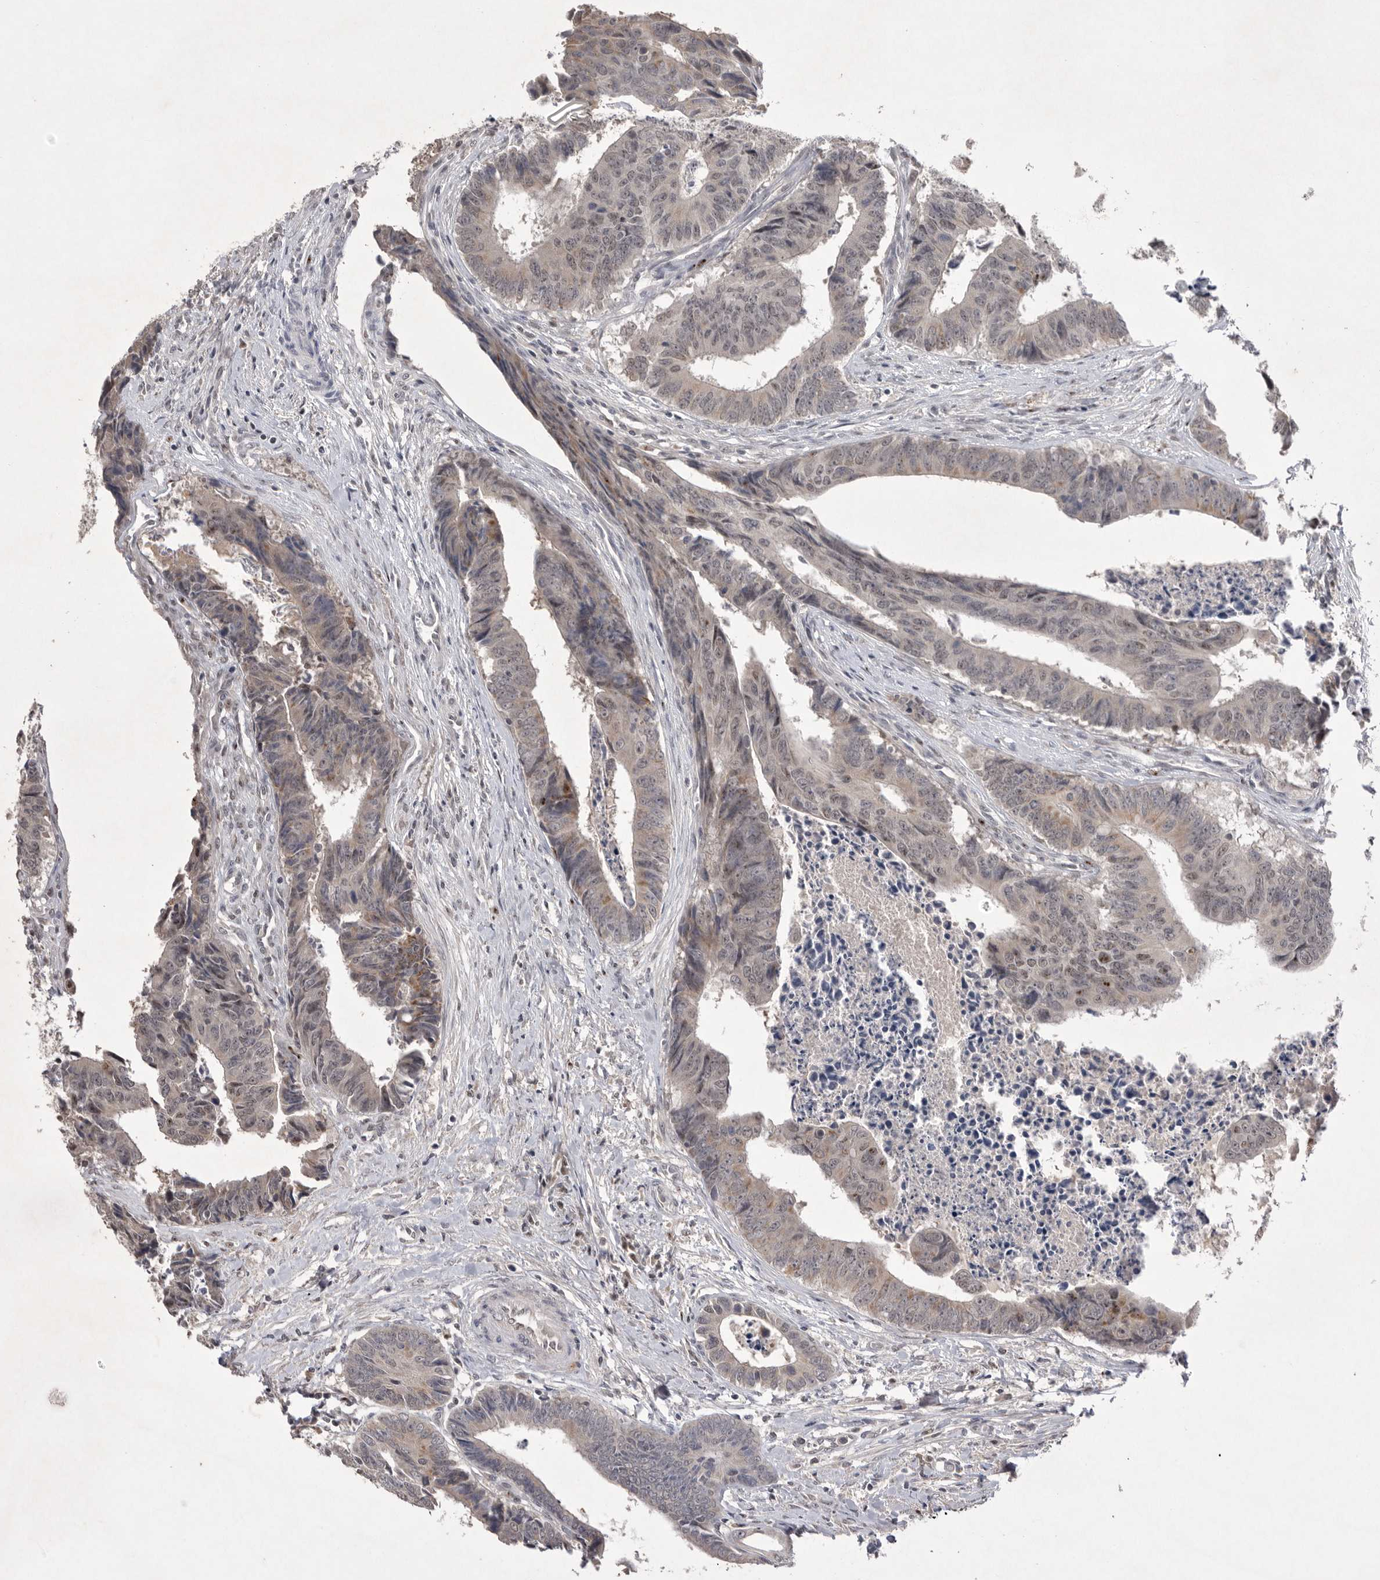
{"staining": {"intensity": "weak", "quantity": "<25%", "location": "cytoplasmic/membranous"}, "tissue": "colorectal cancer", "cell_type": "Tumor cells", "image_type": "cancer", "snomed": [{"axis": "morphology", "description": "Adenocarcinoma, NOS"}, {"axis": "topography", "description": "Rectum"}], "caption": "High magnification brightfield microscopy of colorectal cancer stained with DAB (3,3'-diaminobenzidine) (brown) and counterstained with hematoxylin (blue): tumor cells show no significant expression.", "gene": "HUS1", "patient": {"sex": "male", "age": 84}}